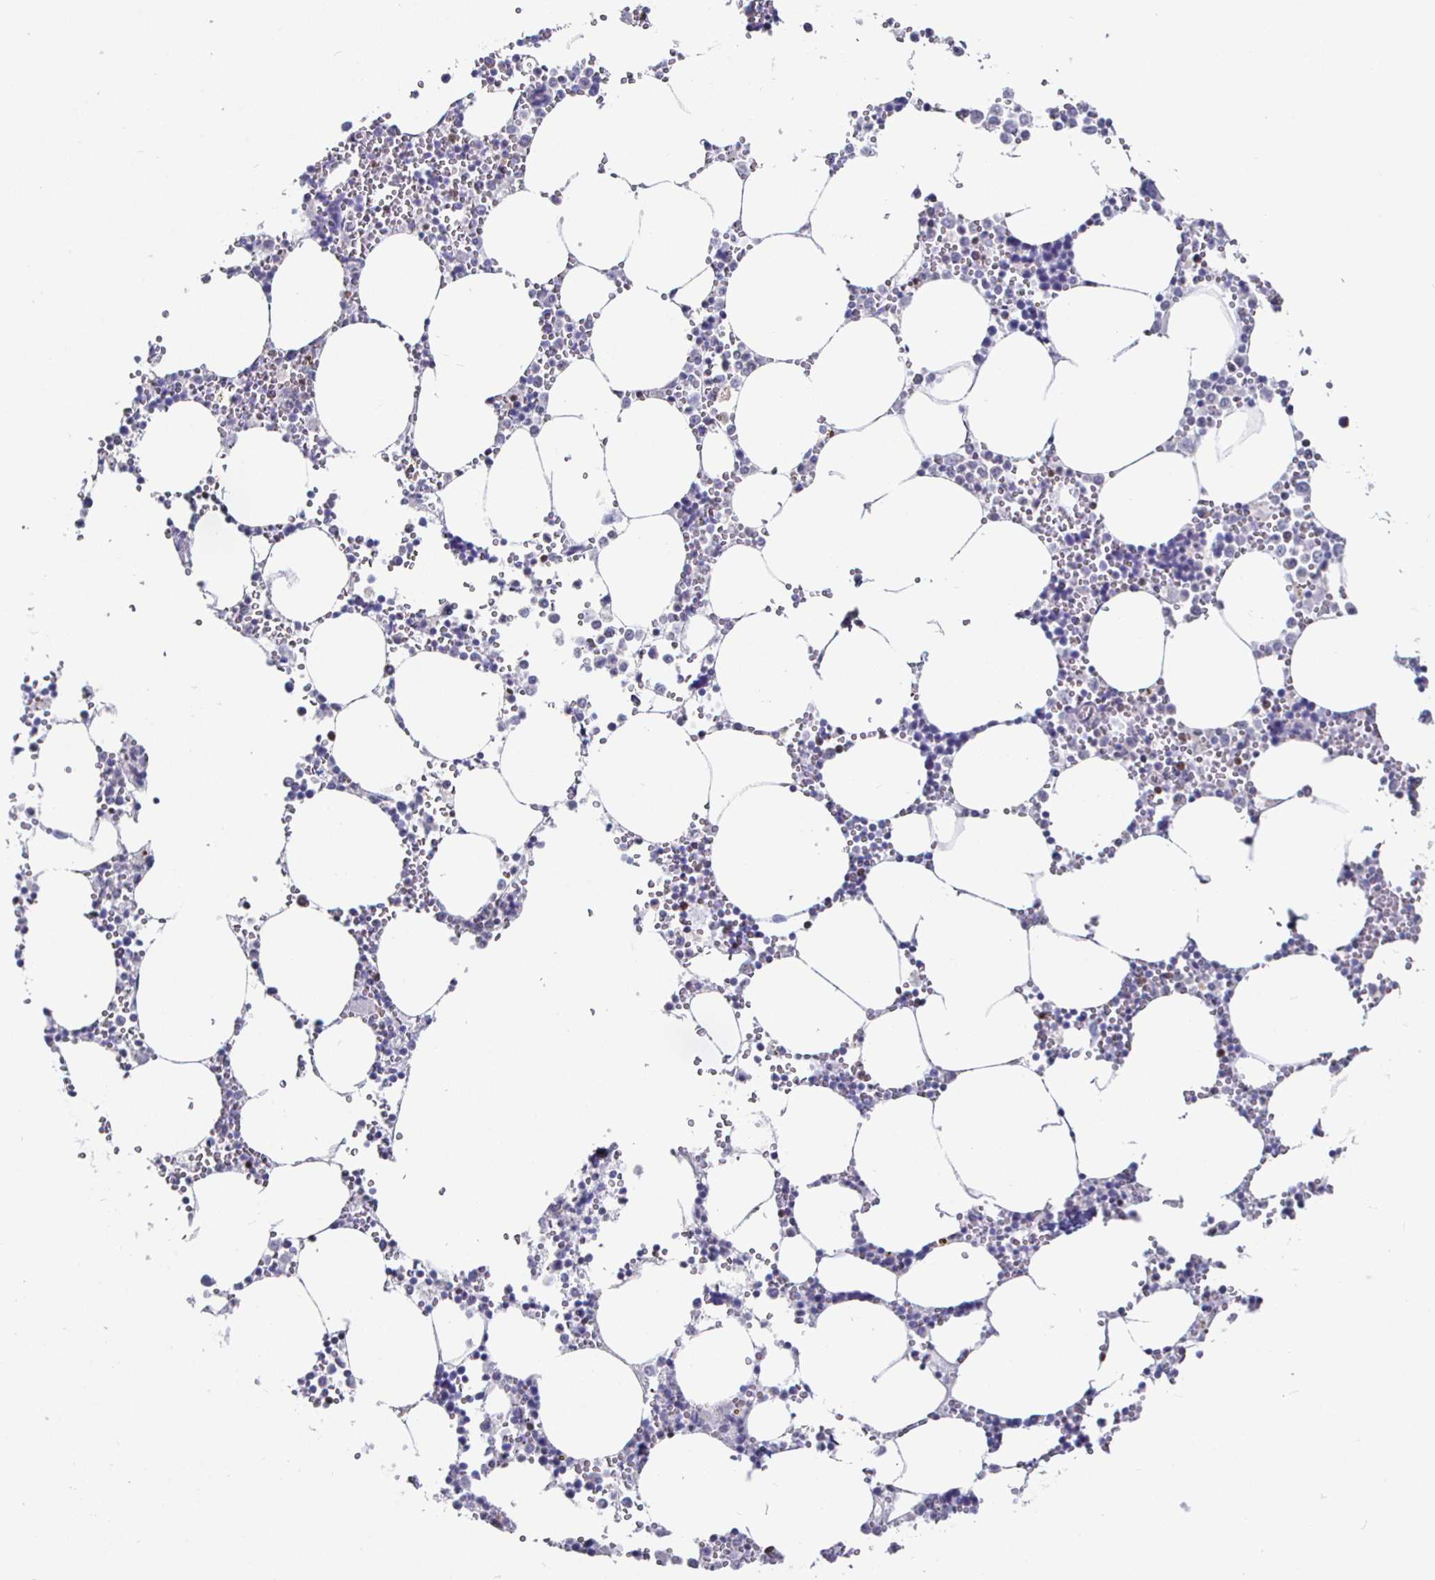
{"staining": {"intensity": "moderate", "quantity": "<25%", "location": "nuclear"}, "tissue": "bone marrow", "cell_type": "Hematopoietic cells", "image_type": "normal", "snomed": [{"axis": "morphology", "description": "Normal tissue, NOS"}, {"axis": "topography", "description": "Bone marrow"}], "caption": "Benign bone marrow shows moderate nuclear expression in approximately <25% of hematopoietic cells, visualized by immunohistochemistry.", "gene": "RUNX2", "patient": {"sex": "male", "age": 54}}